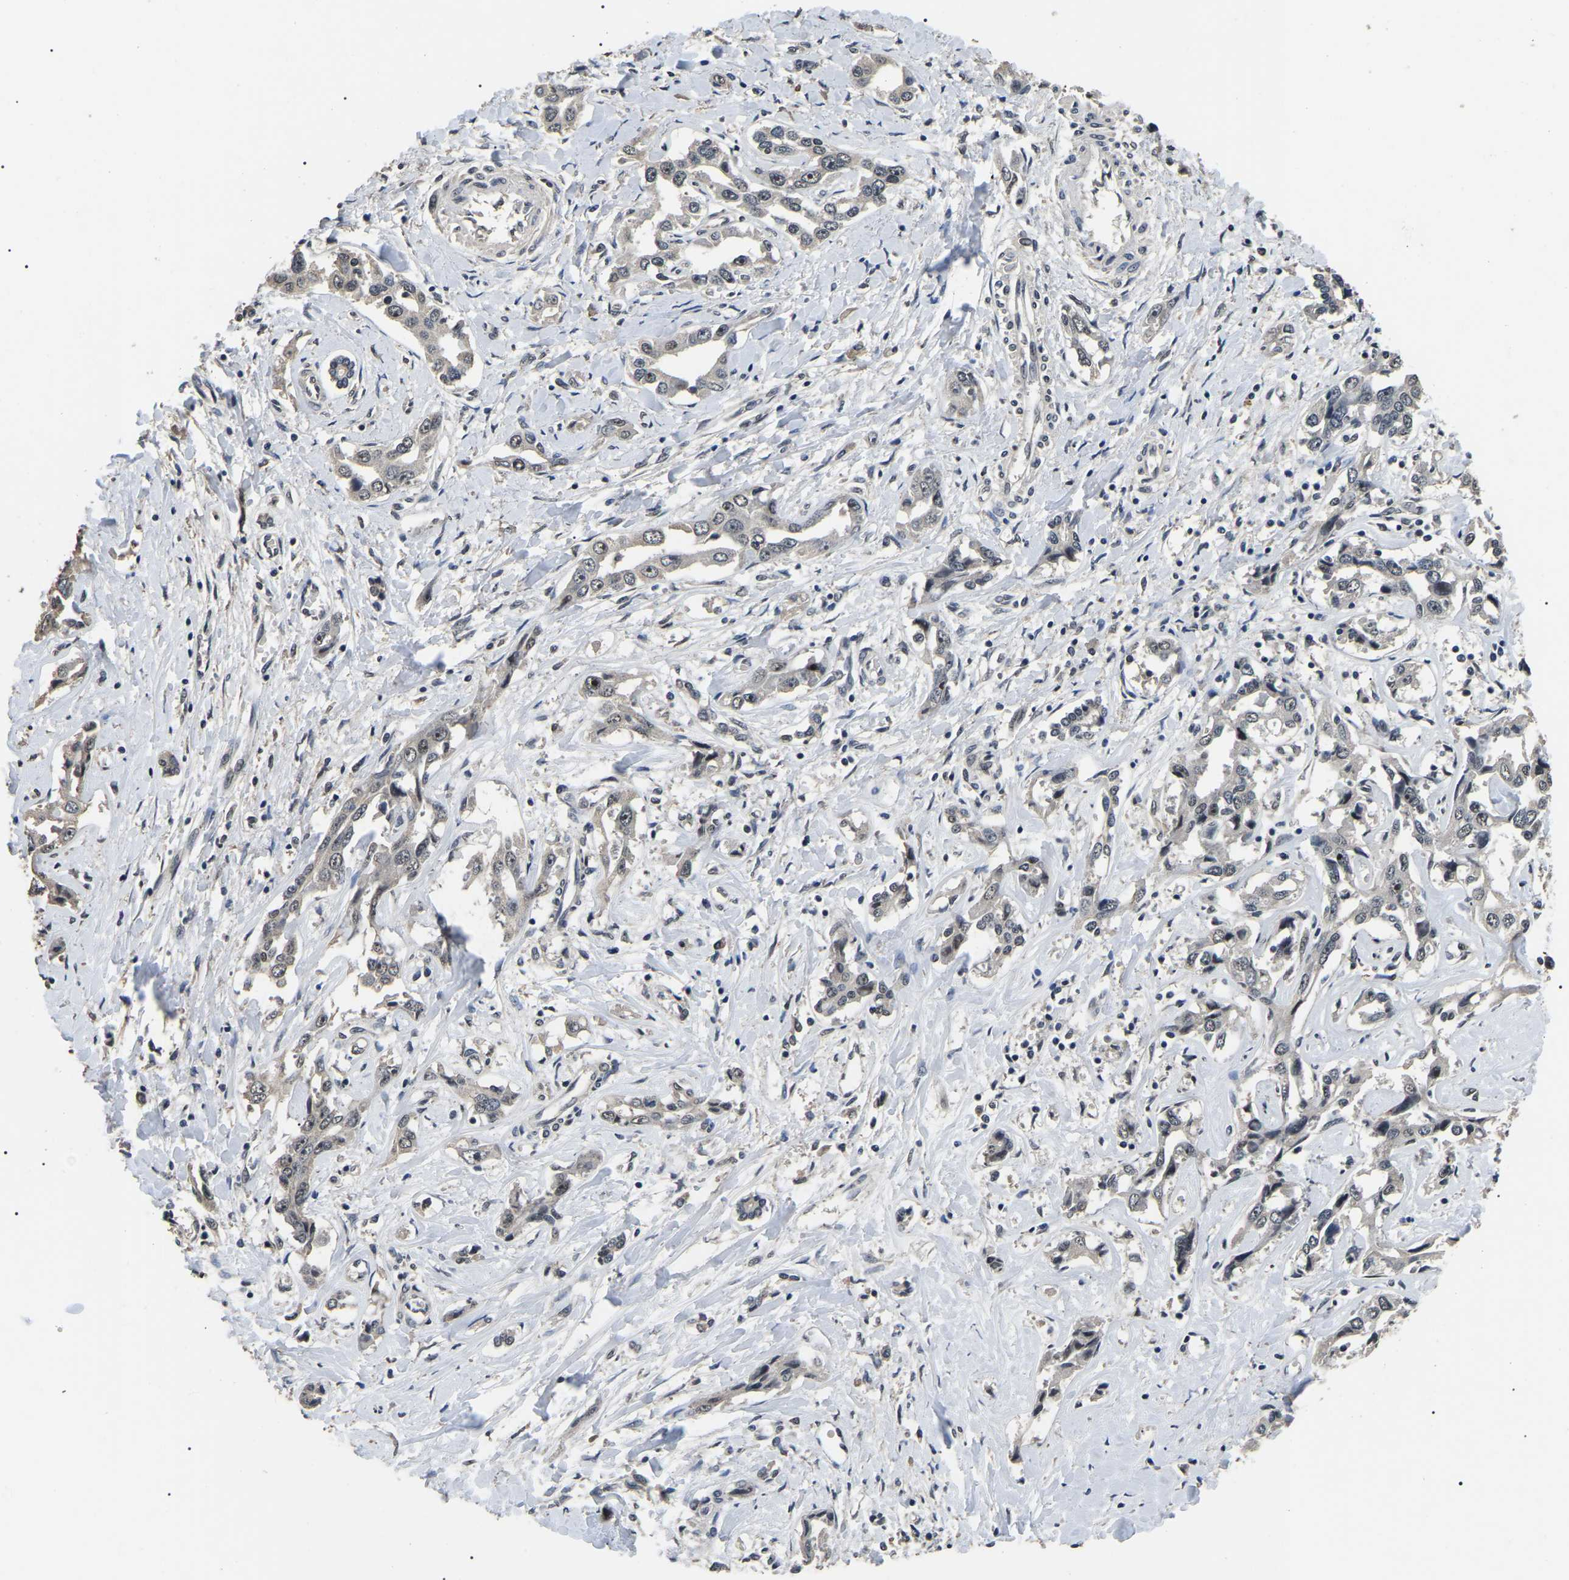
{"staining": {"intensity": "moderate", "quantity": "<25%", "location": "nuclear"}, "tissue": "liver cancer", "cell_type": "Tumor cells", "image_type": "cancer", "snomed": [{"axis": "morphology", "description": "Cholangiocarcinoma"}, {"axis": "topography", "description": "Liver"}], "caption": "Protein expression analysis of human liver cancer (cholangiocarcinoma) reveals moderate nuclear positivity in approximately <25% of tumor cells.", "gene": "PPM1E", "patient": {"sex": "male", "age": 59}}